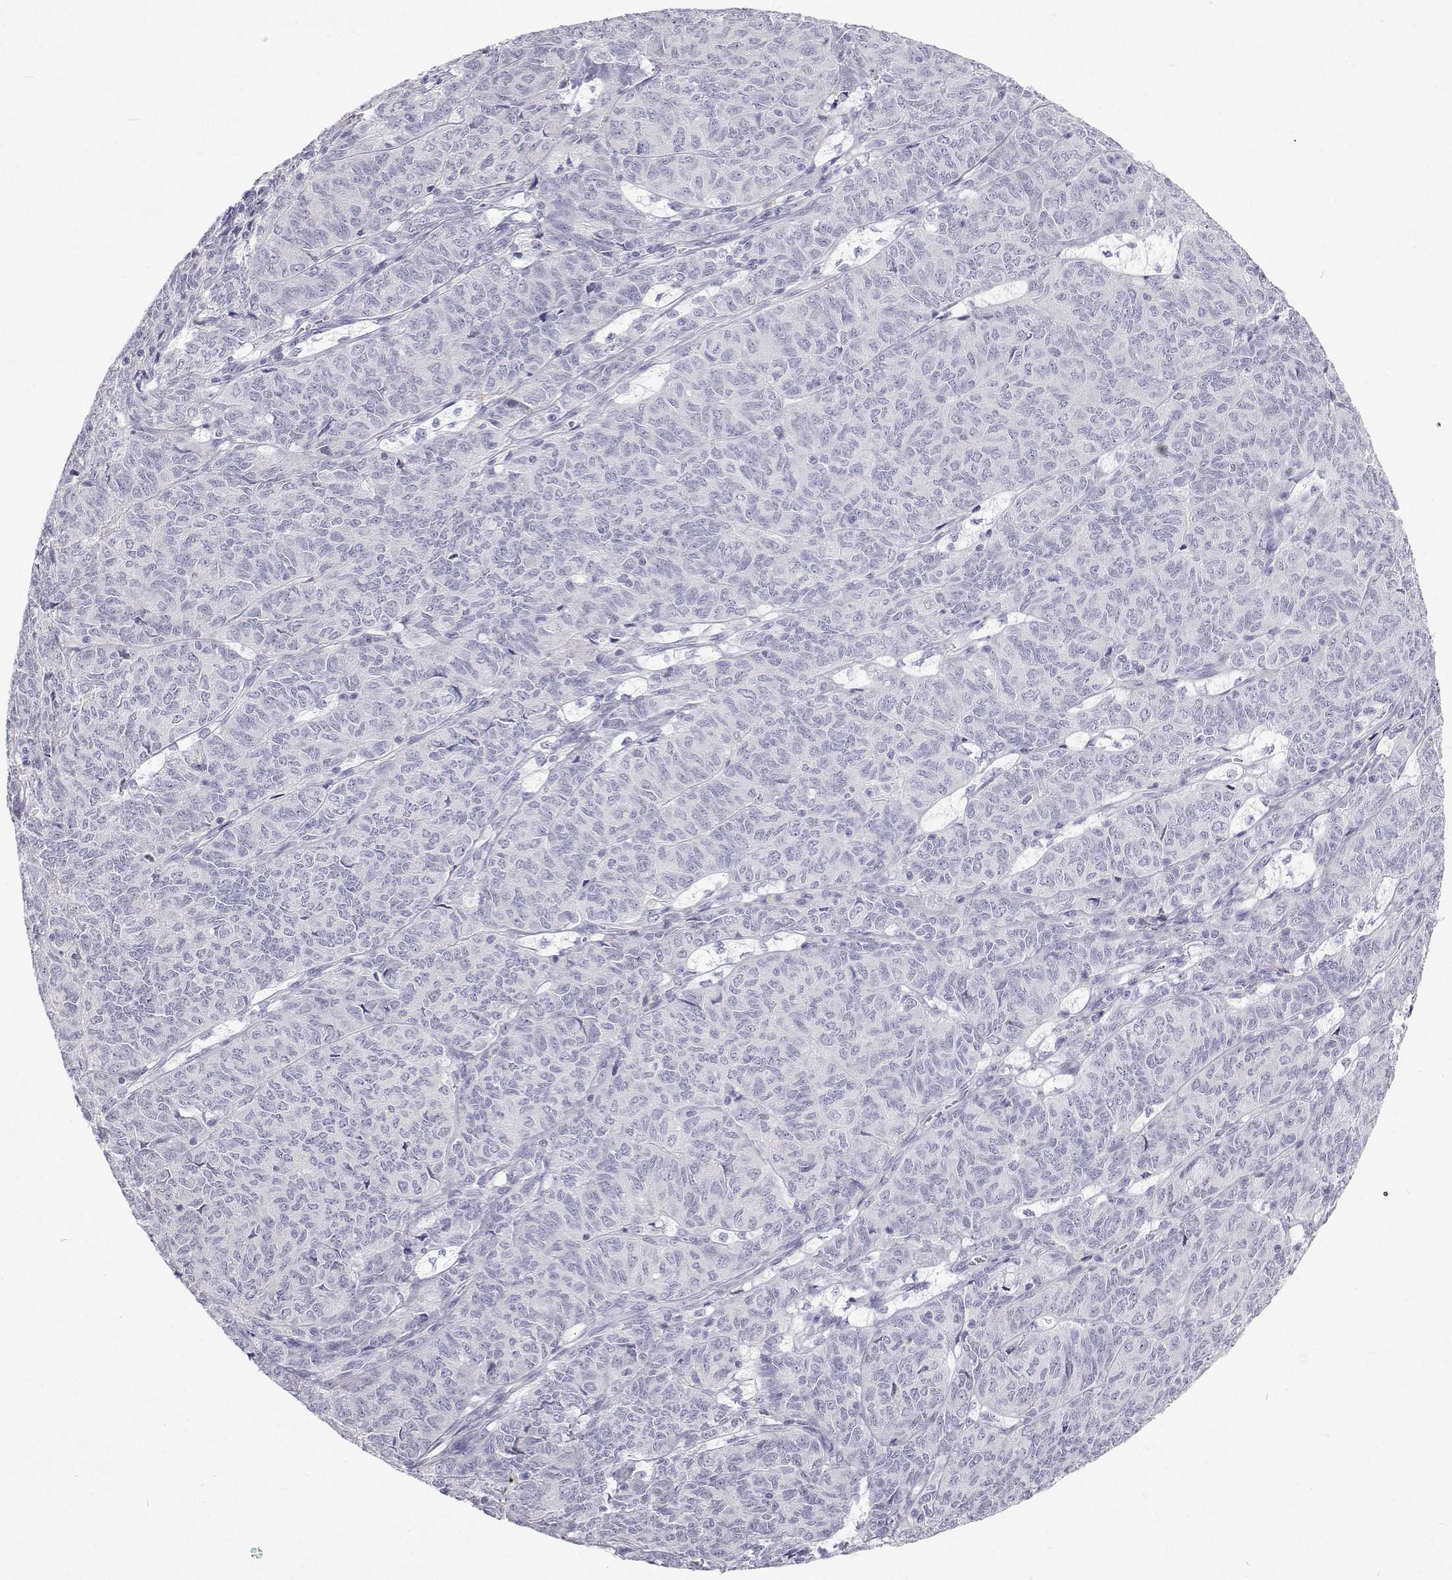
{"staining": {"intensity": "negative", "quantity": "none", "location": "none"}, "tissue": "ovarian cancer", "cell_type": "Tumor cells", "image_type": "cancer", "snomed": [{"axis": "morphology", "description": "Carcinoma, endometroid"}, {"axis": "topography", "description": "Ovary"}], "caption": "Immunohistochemistry (IHC) micrograph of neoplastic tissue: human ovarian endometroid carcinoma stained with DAB demonstrates no significant protein staining in tumor cells.", "gene": "TTN", "patient": {"sex": "female", "age": 80}}